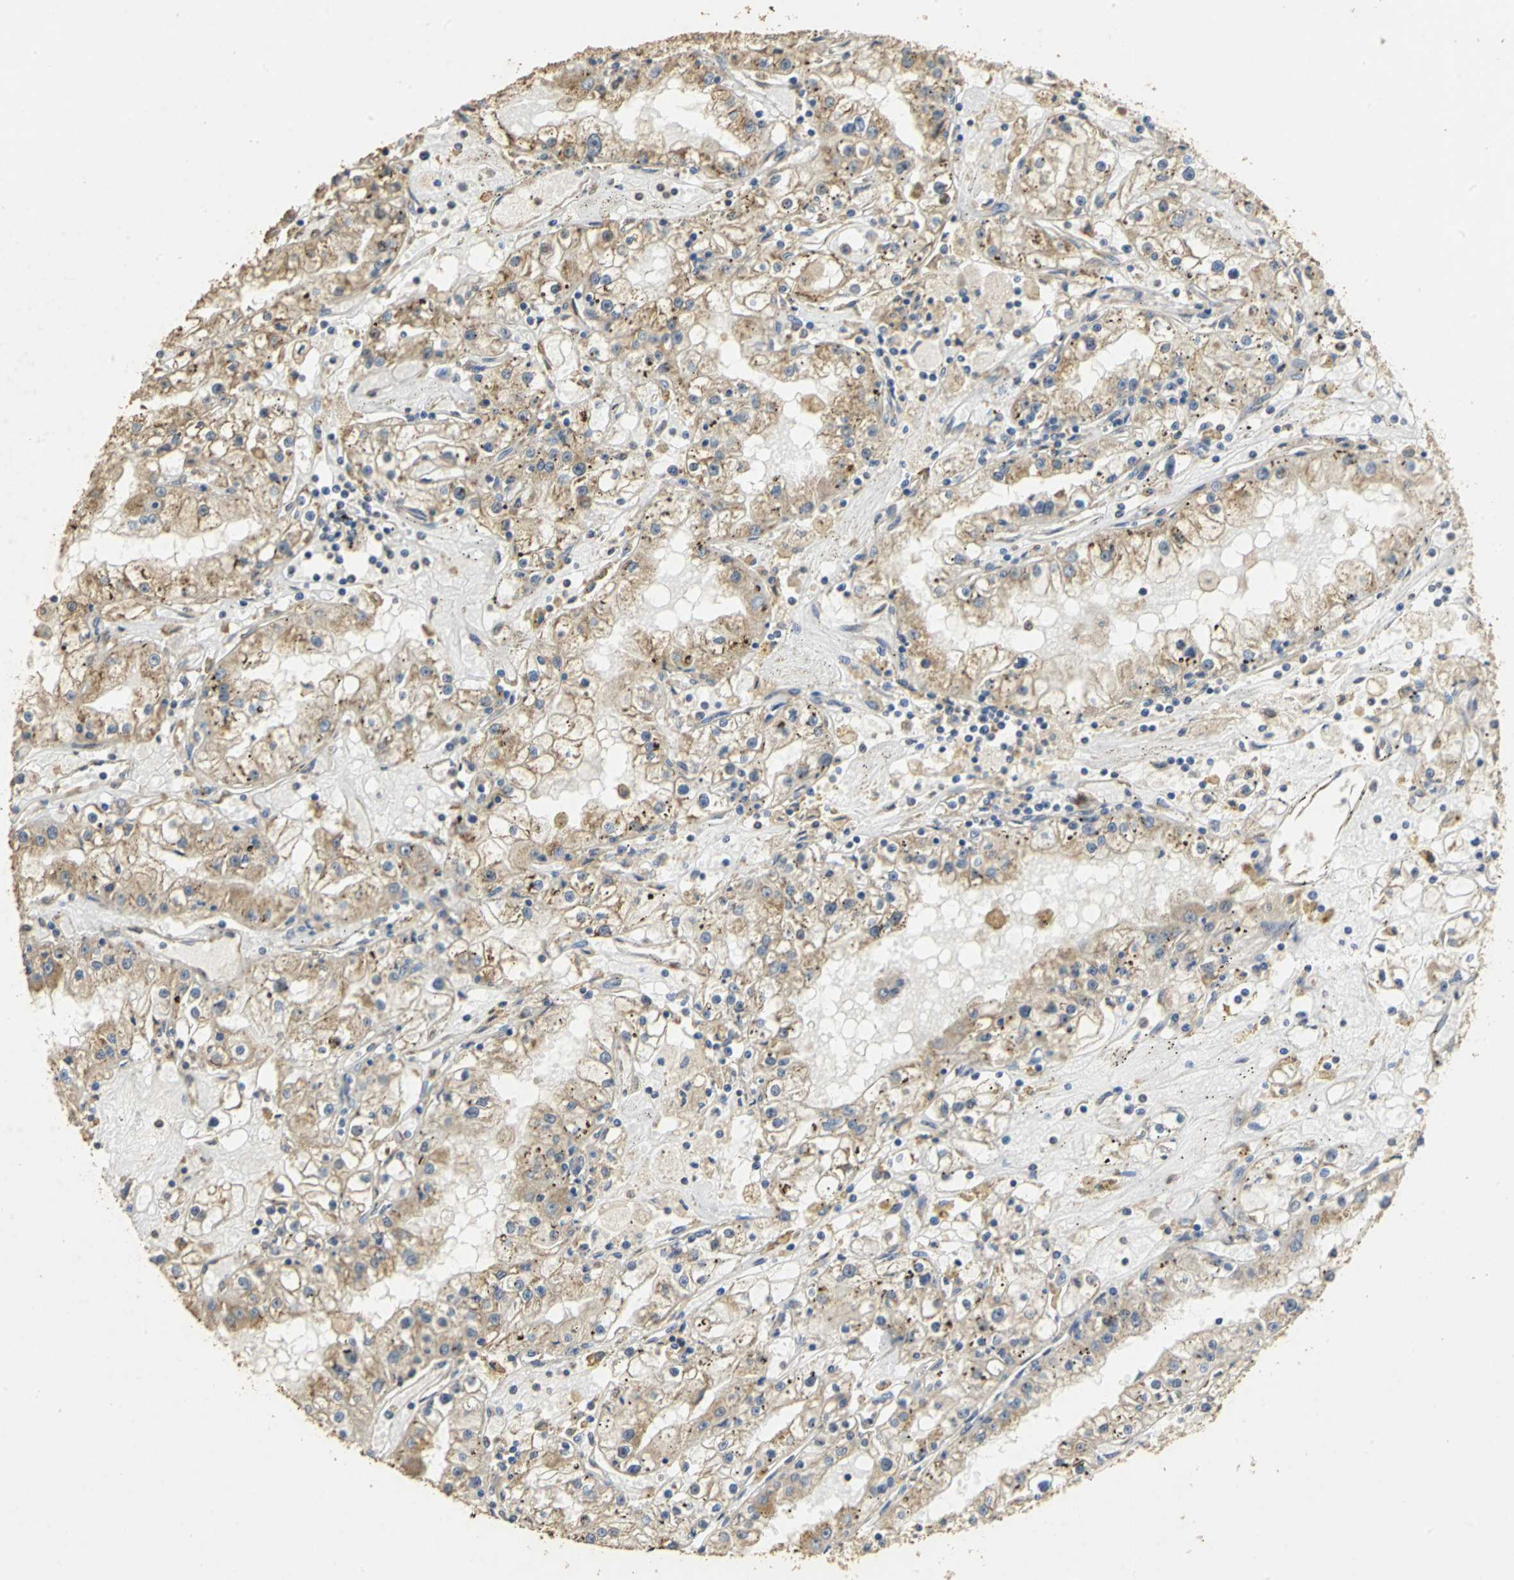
{"staining": {"intensity": "weak", "quantity": ">75%", "location": "cytoplasmic/membranous"}, "tissue": "renal cancer", "cell_type": "Tumor cells", "image_type": "cancer", "snomed": [{"axis": "morphology", "description": "Adenocarcinoma, NOS"}, {"axis": "topography", "description": "Kidney"}], "caption": "Adenocarcinoma (renal) stained with a brown dye reveals weak cytoplasmic/membranous positive expression in approximately >75% of tumor cells.", "gene": "ACSL4", "patient": {"sex": "male", "age": 56}}